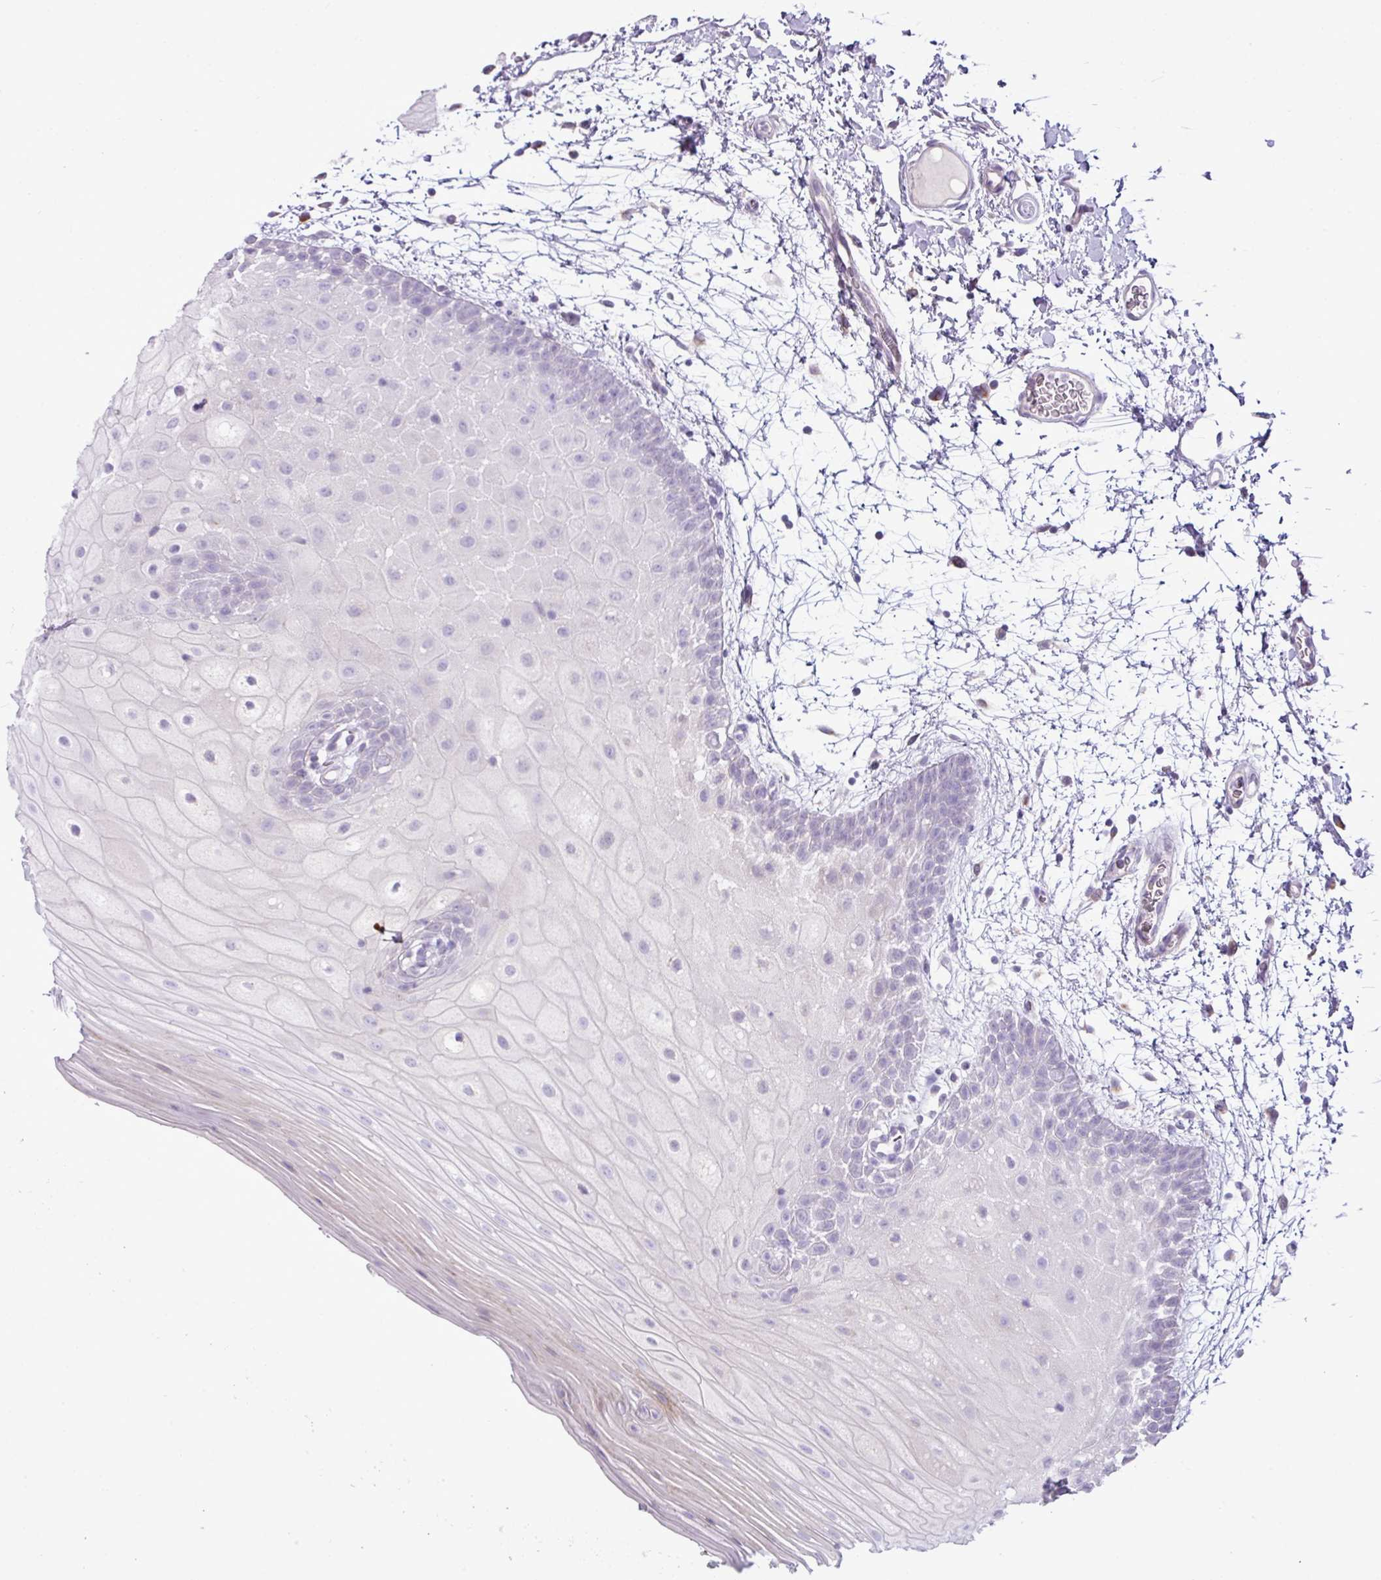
{"staining": {"intensity": "negative", "quantity": "none", "location": "none"}, "tissue": "oral mucosa", "cell_type": "Squamous epithelial cells", "image_type": "normal", "snomed": [{"axis": "morphology", "description": "Normal tissue, NOS"}, {"axis": "morphology", "description": "Squamous cell carcinoma, NOS"}, {"axis": "topography", "description": "Oral tissue"}, {"axis": "topography", "description": "Tounge, NOS"}, {"axis": "topography", "description": "Head-Neck"}], "caption": "This image is of benign oral mucosa stained with immunohistochemistry (IHC) to label a protein in brown with the nuclei are counter-stained blue. There is no staining in squamous epithelial cells.", "gene": "RGS21", "patient": {"sex": "male", "age": 76}}